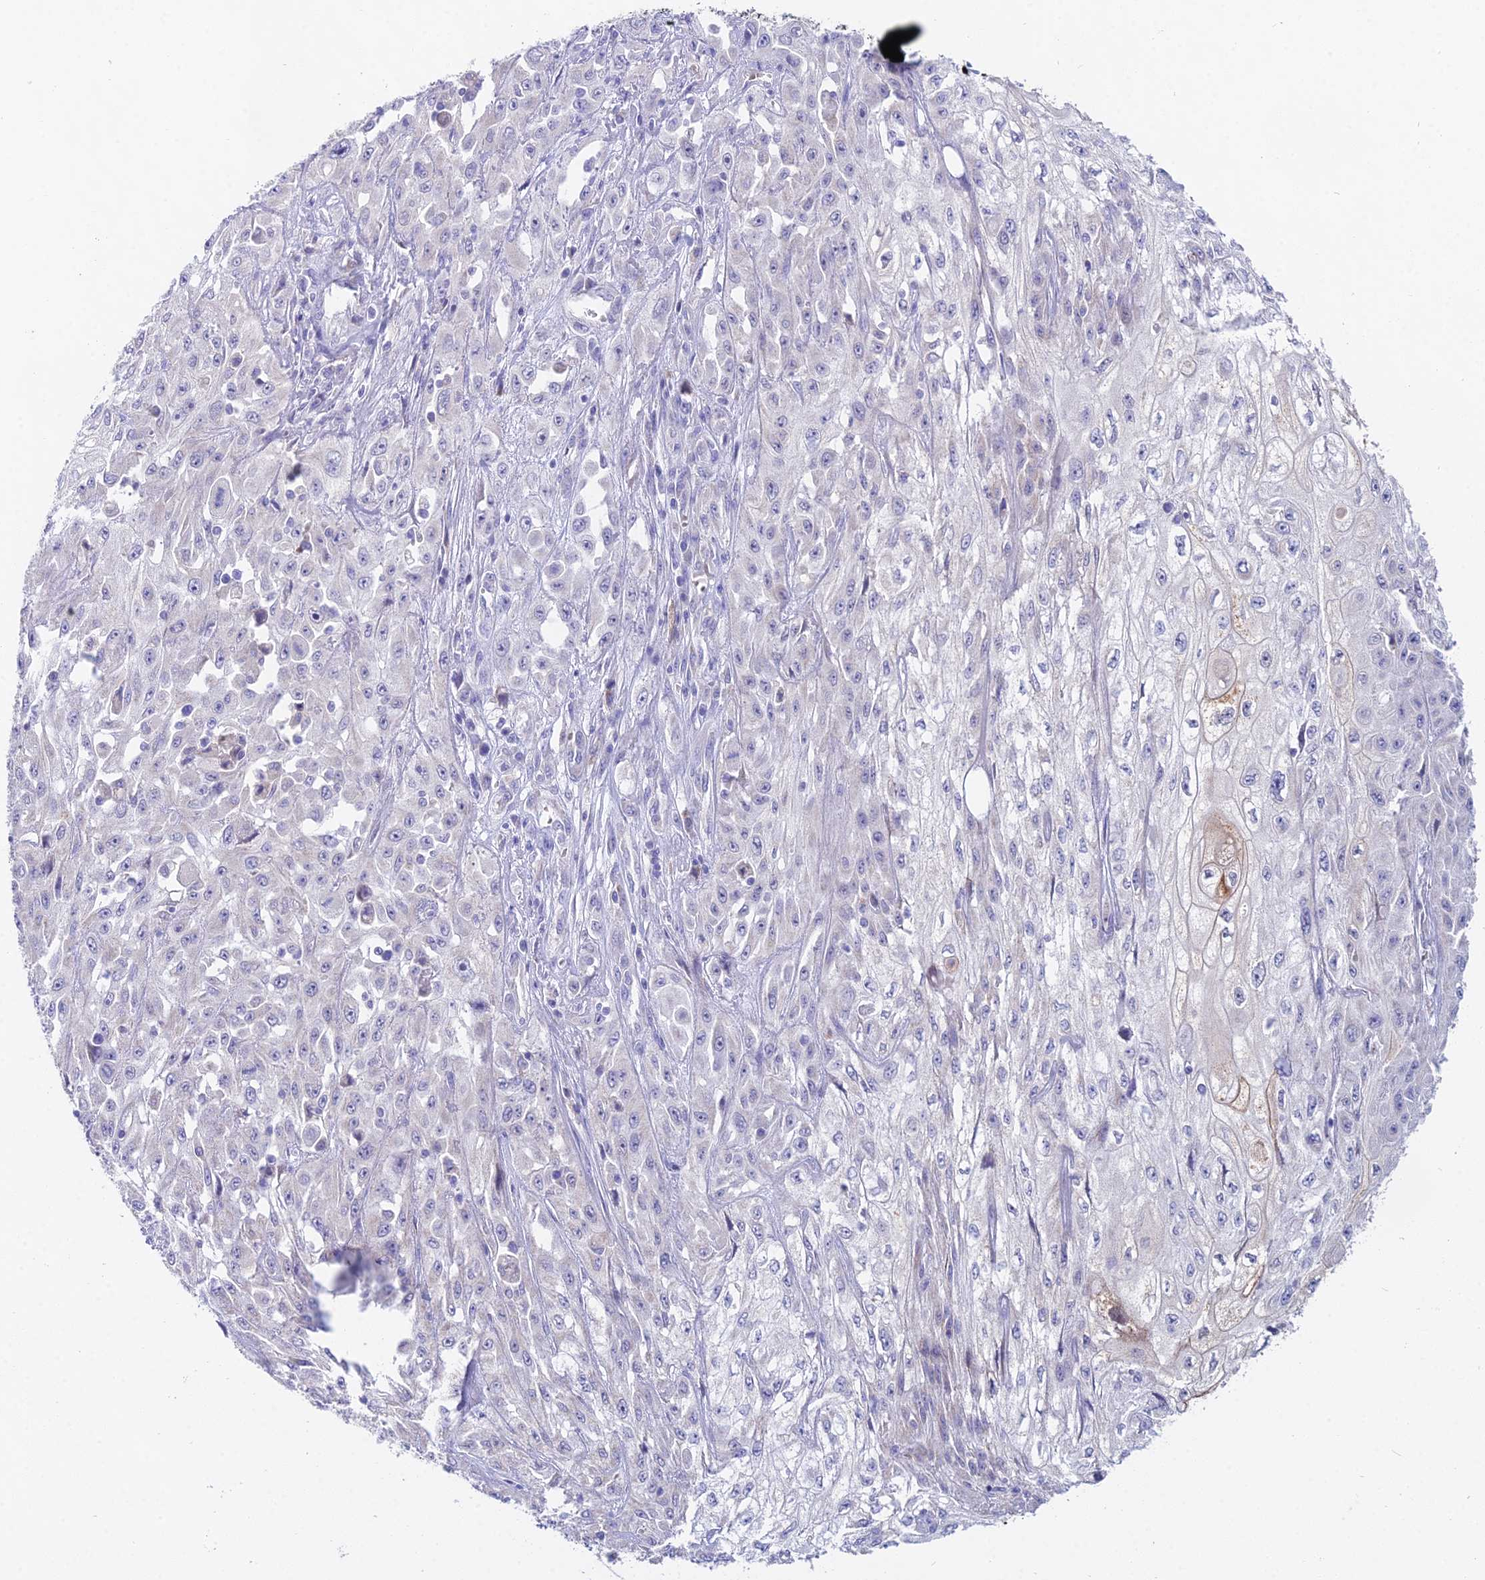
{"staining": {"intensity": "weak", "quantity": "<25%", "location": "cytoplasmic/membranous"}, "tissue": "skin cancer", "cell_type": "Tumor cells", "image_type": "cancer", "snomed": [{"axis": "morphology", "description": "Squamous cell carcinoma, NOS"}, {"axis": "morphology", "description": "Squamous cell carcinoma, metastatic, NOS"}, {"axis": "topography", "description": "Skin"}, {"axis": "topography", "description": "Lymph node"}], "caption": "This is an immunohistochemistry (IHC) histopathology image of human skin metastatic squamous cell carcinoma. There is no staining in tumor cells.", "gene": "WDR43", "patient": {"sex": "male", "age": 75}}